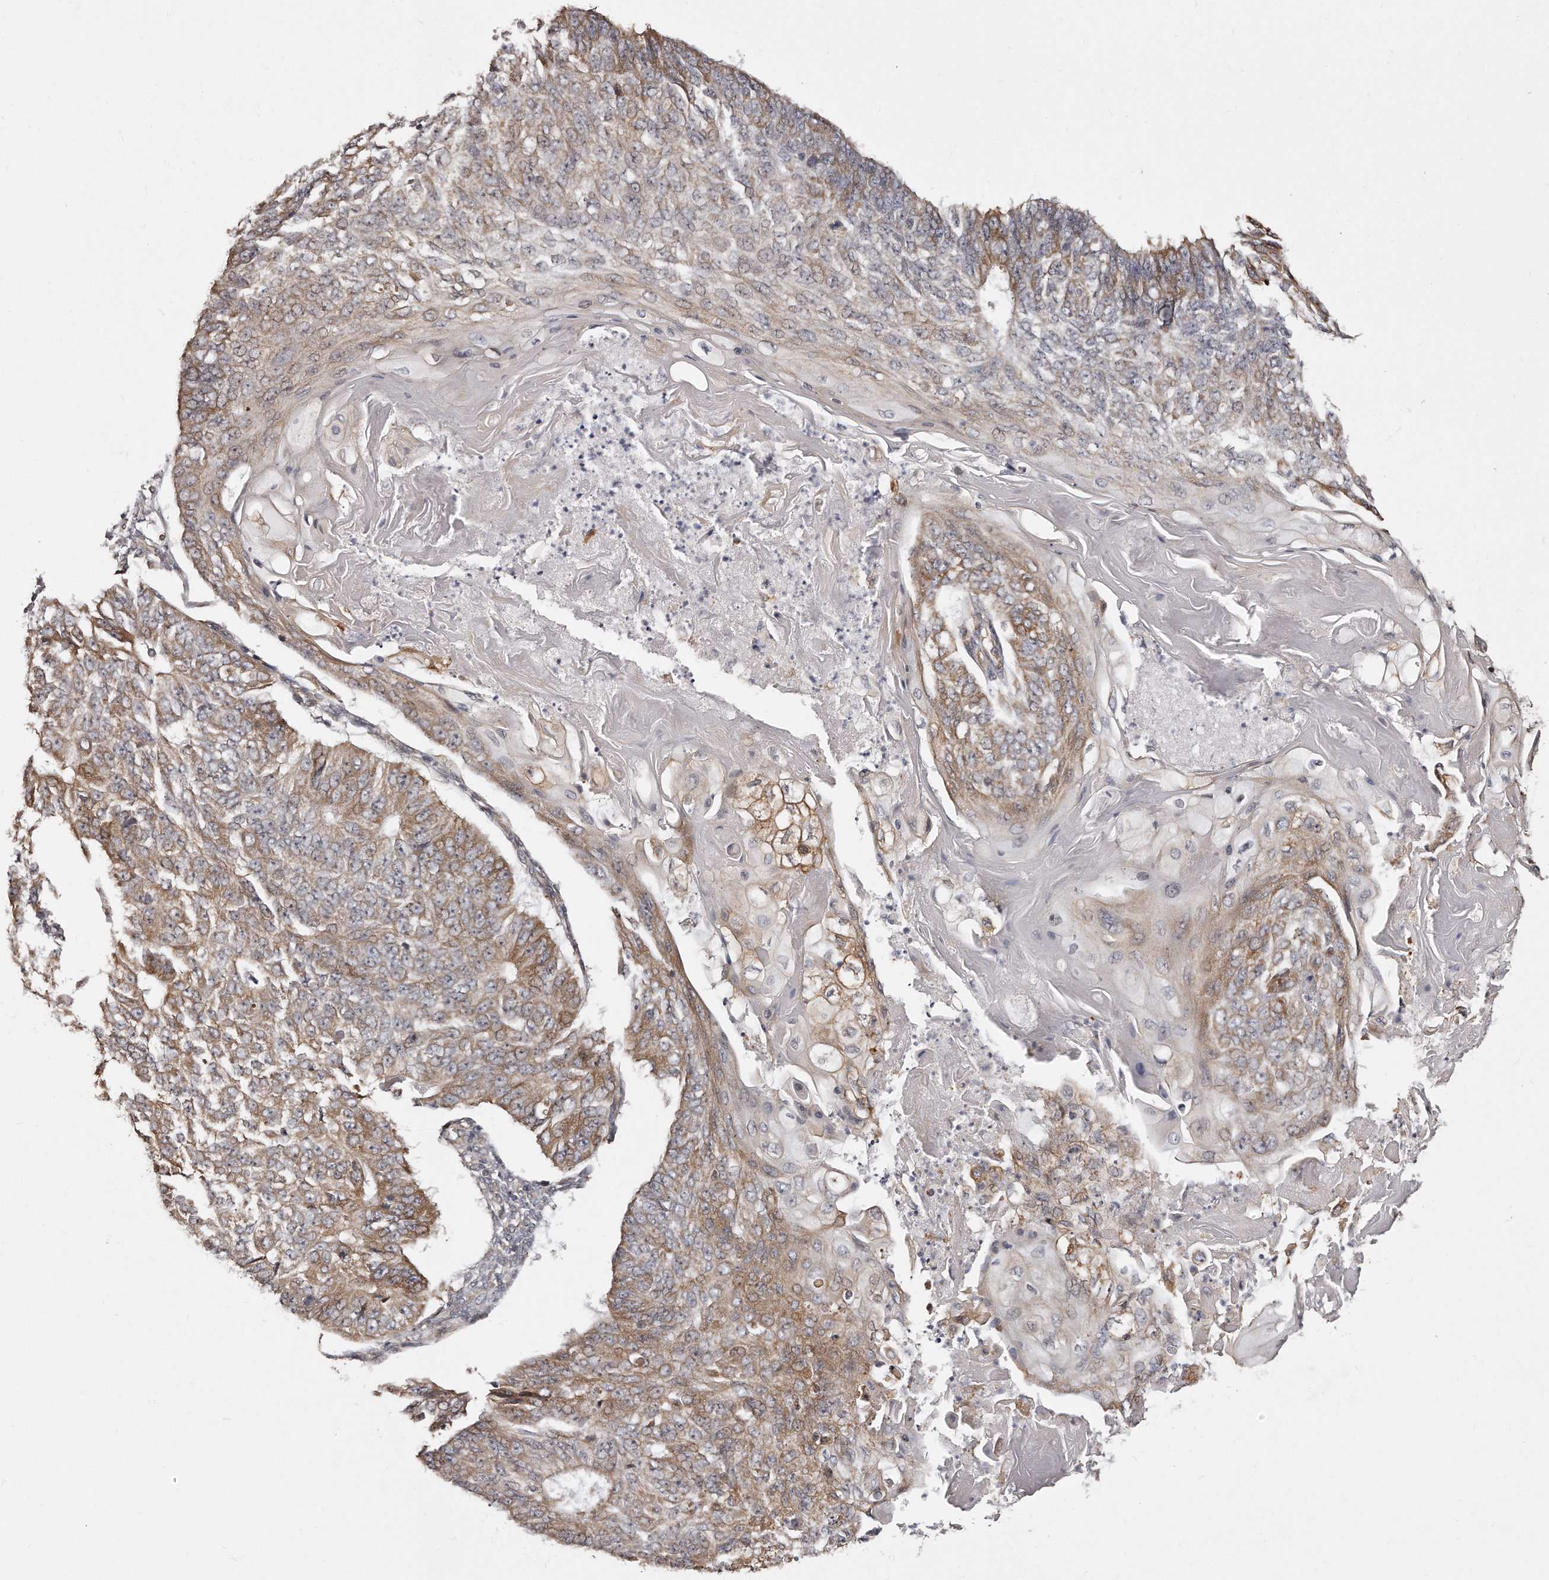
{"staining": {"intensity": "moderate", "quantity": ">75%", "location": "cytoplasmic/membranous"}, "tissue": "endometrial cancer", "cell_type": "Tumor cells", "image_type": "cancer", "snomed": [{"axis": "morphology", "description": "Adenocarcinoma, NOS"}, {"axis": "topography", "description": "Endometrium"}], "caption": "Immunohistochemistry (IHC) photomicrograph of human endometrial adenocarcinoma stained for a protein (brown), which displays medium levels of moderate cytoplasmic/membranous expression in about >75% of tumor cells.", "gene": "TRAPPC14", "patient": {"sex": "female", "age": 32}}